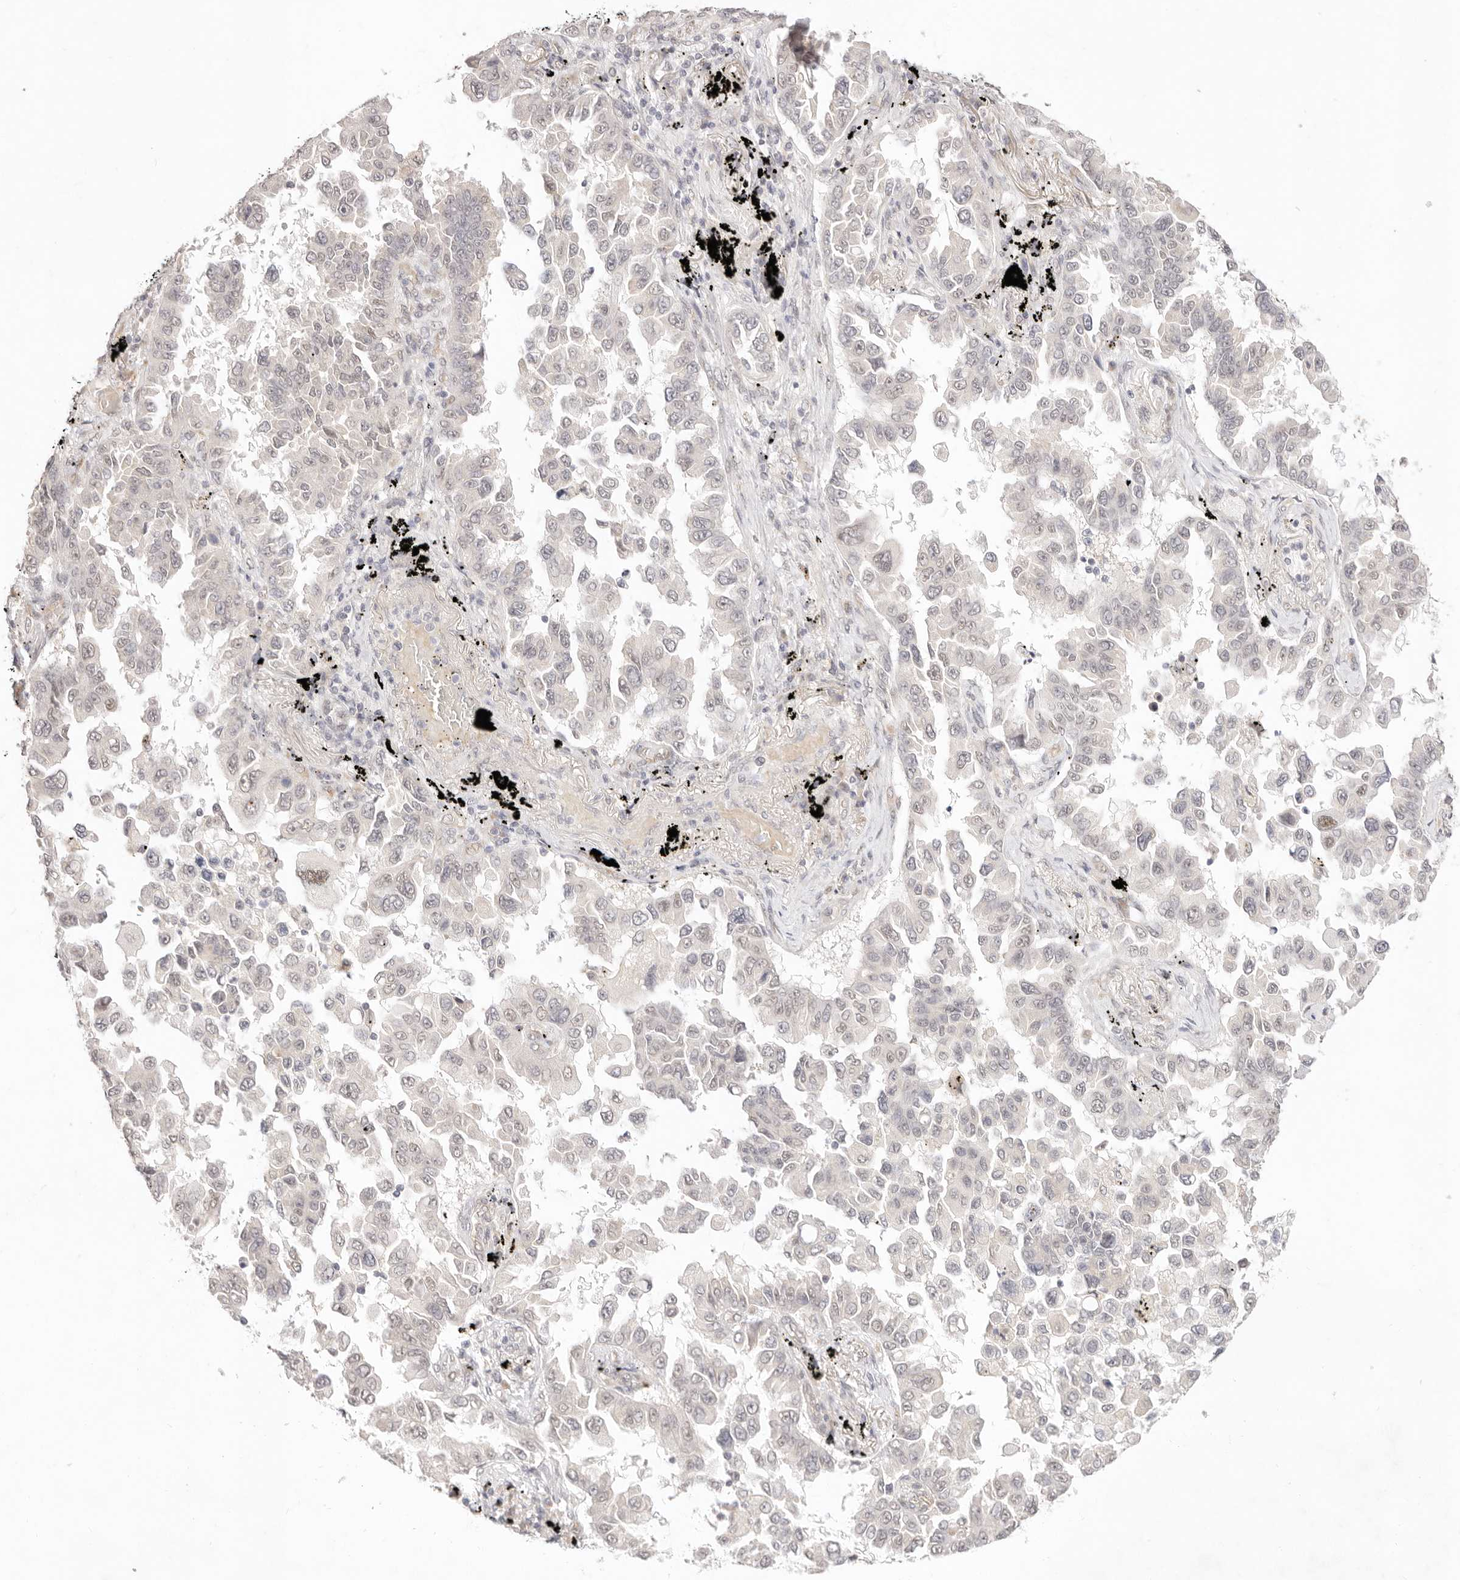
{"staining": {"intensity": "negative", "quantity": "none", "location": "none"}, "tissue": "lung cancer", "cell_type": "Tumor cells", "image_type": "cancer", "snomed": [{"axis": "morphology", "description": "Adenocarcinoma, NOS"}, {"axis": "topography", "description": "Lung"}], "caption": "This histopathology image is of adenocarcinoma (lung) stained with IHC to label a protein in brown with the nuclei are counter-stained blue. There is no staining in tumor cells.", "gene": "GPR156", "patient": {"sex": "female", "age": 67}}